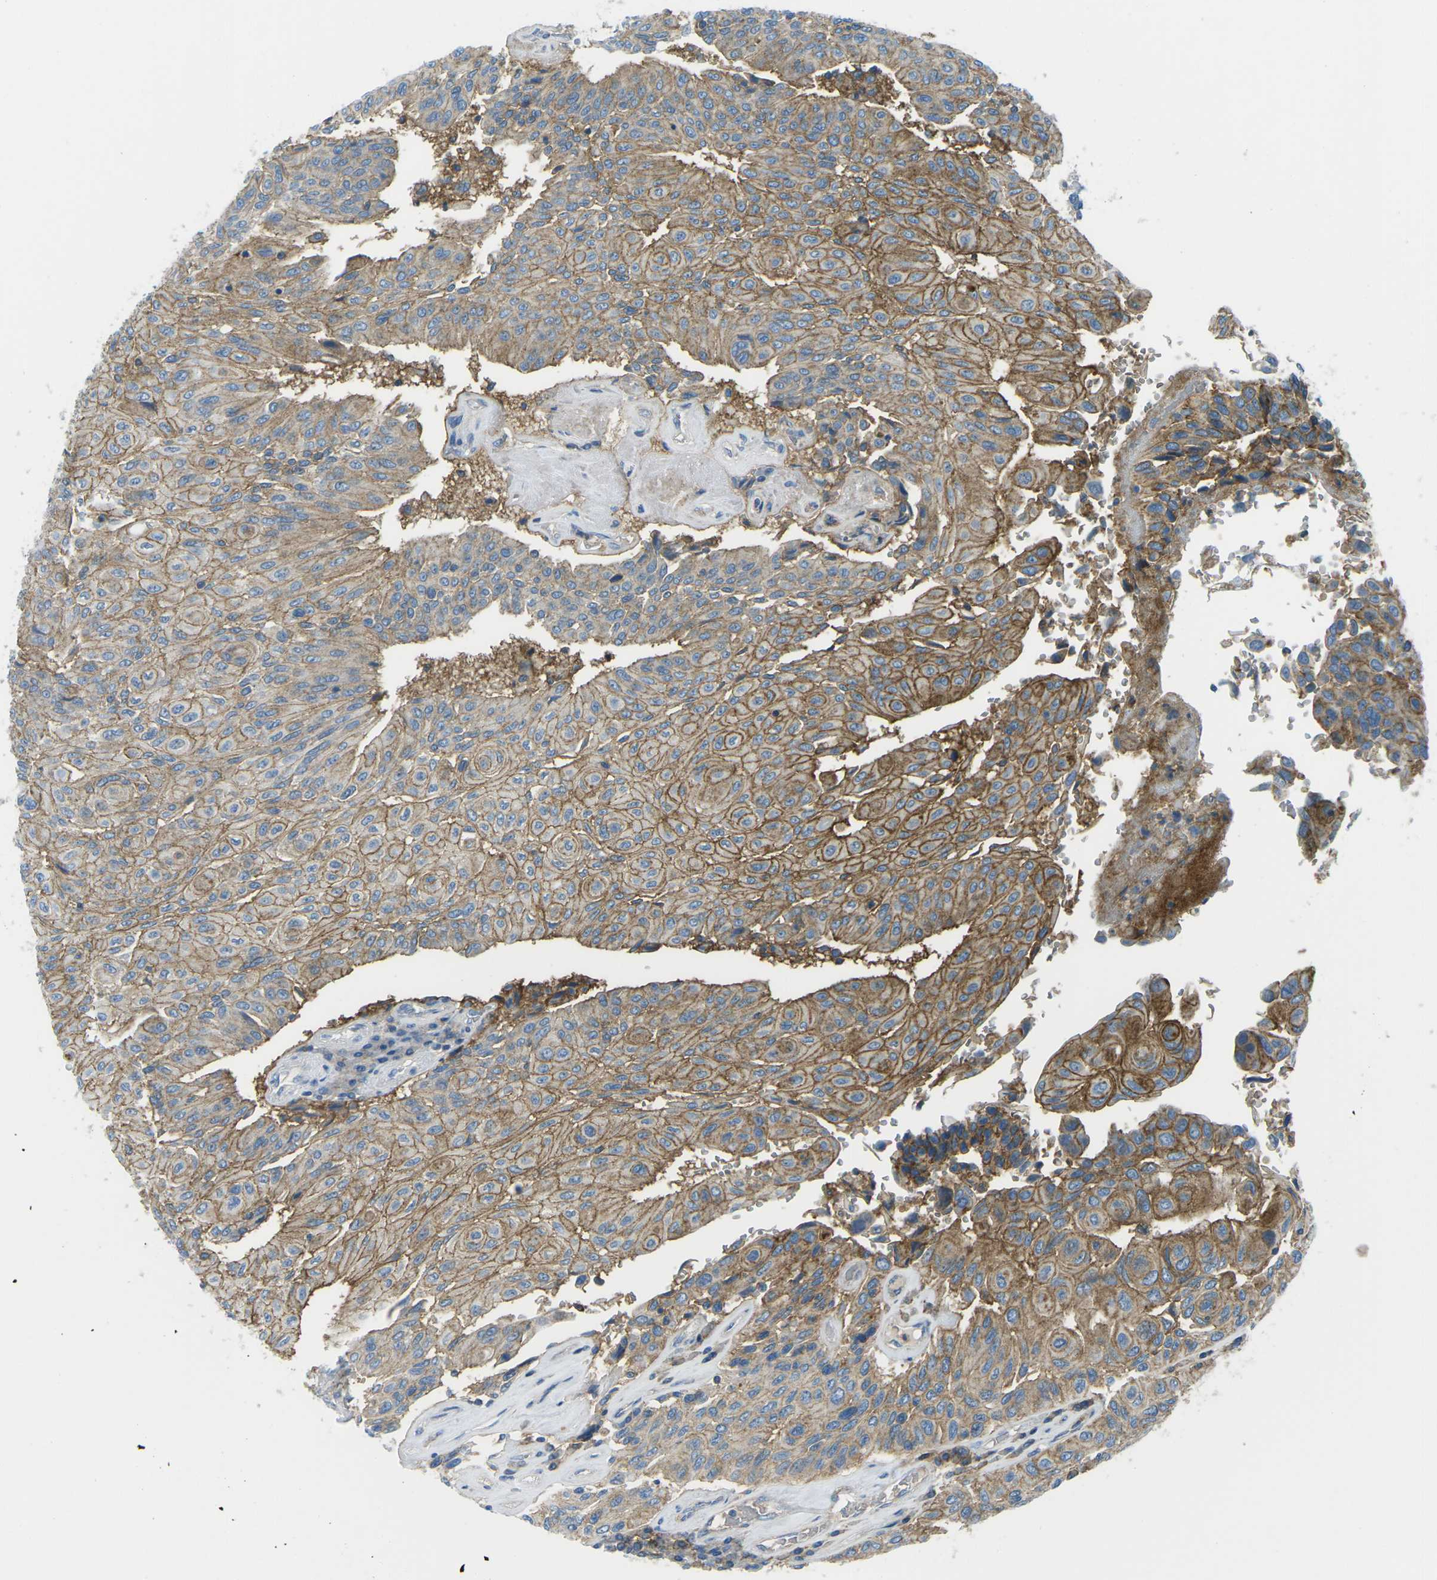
{"staining": {"intensity": "moderate", "quantity": ">75%", "location": "cytoplasmic/membranous"}, "tissue": "urothelial cancer", "cell_type": "Tumor cells", "image_type": "cancer", "snomed": [{"axis": "morphology", "description": "Urothelial carcinoma, High grade"}, {"axis": "topography", "description": "Urinary bladder"}], "caption": "High-grade urothelial carcinoma stained for a protein (brown) demonstrates moderate cytoplasmic/membranous positive expression in about >75% of tumor cells.", "gene": "CD47", "patient": {"sex": "male", "age": 66}}